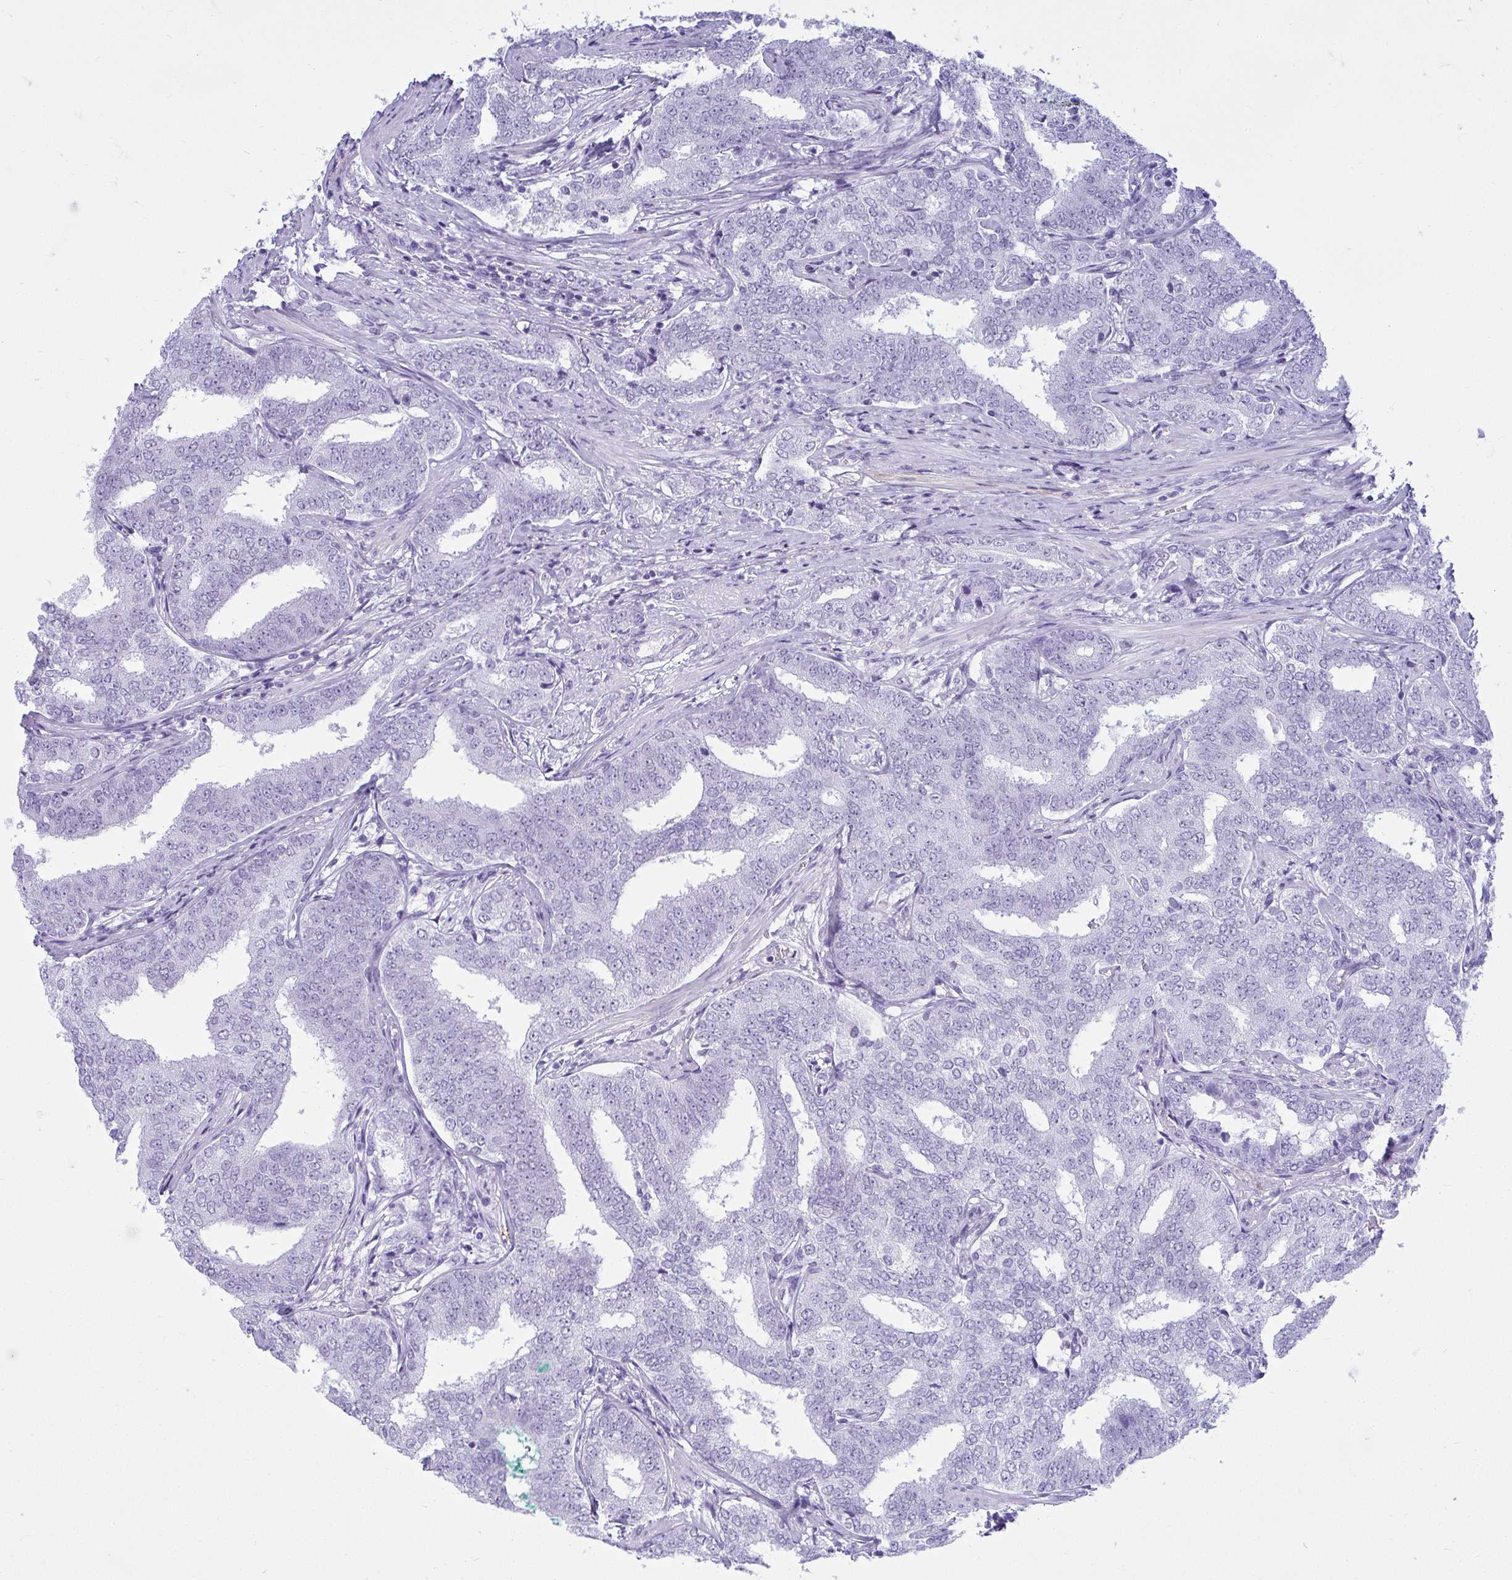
{"staining": {"intensity": "negative", "quantity": "none", "location": "none"}, "tissue": "prostate cancer", "cell_type": "Tumor cells", "image_type": "cancer", "snomed": [{"axis": "morphology", "description": "Adenocarcinoma, High grade"}, {"axis": "topography", "description": "Prostate"}], "caption": "Immunohistochemistry histopathology image of human prostate cancer stained for a protein (brown), which demonstrates no positivity in tumor cells. (DAB IHC, high magnification).", "gene": "CLGN", "patient": {"sex": "male", "age": 72}}